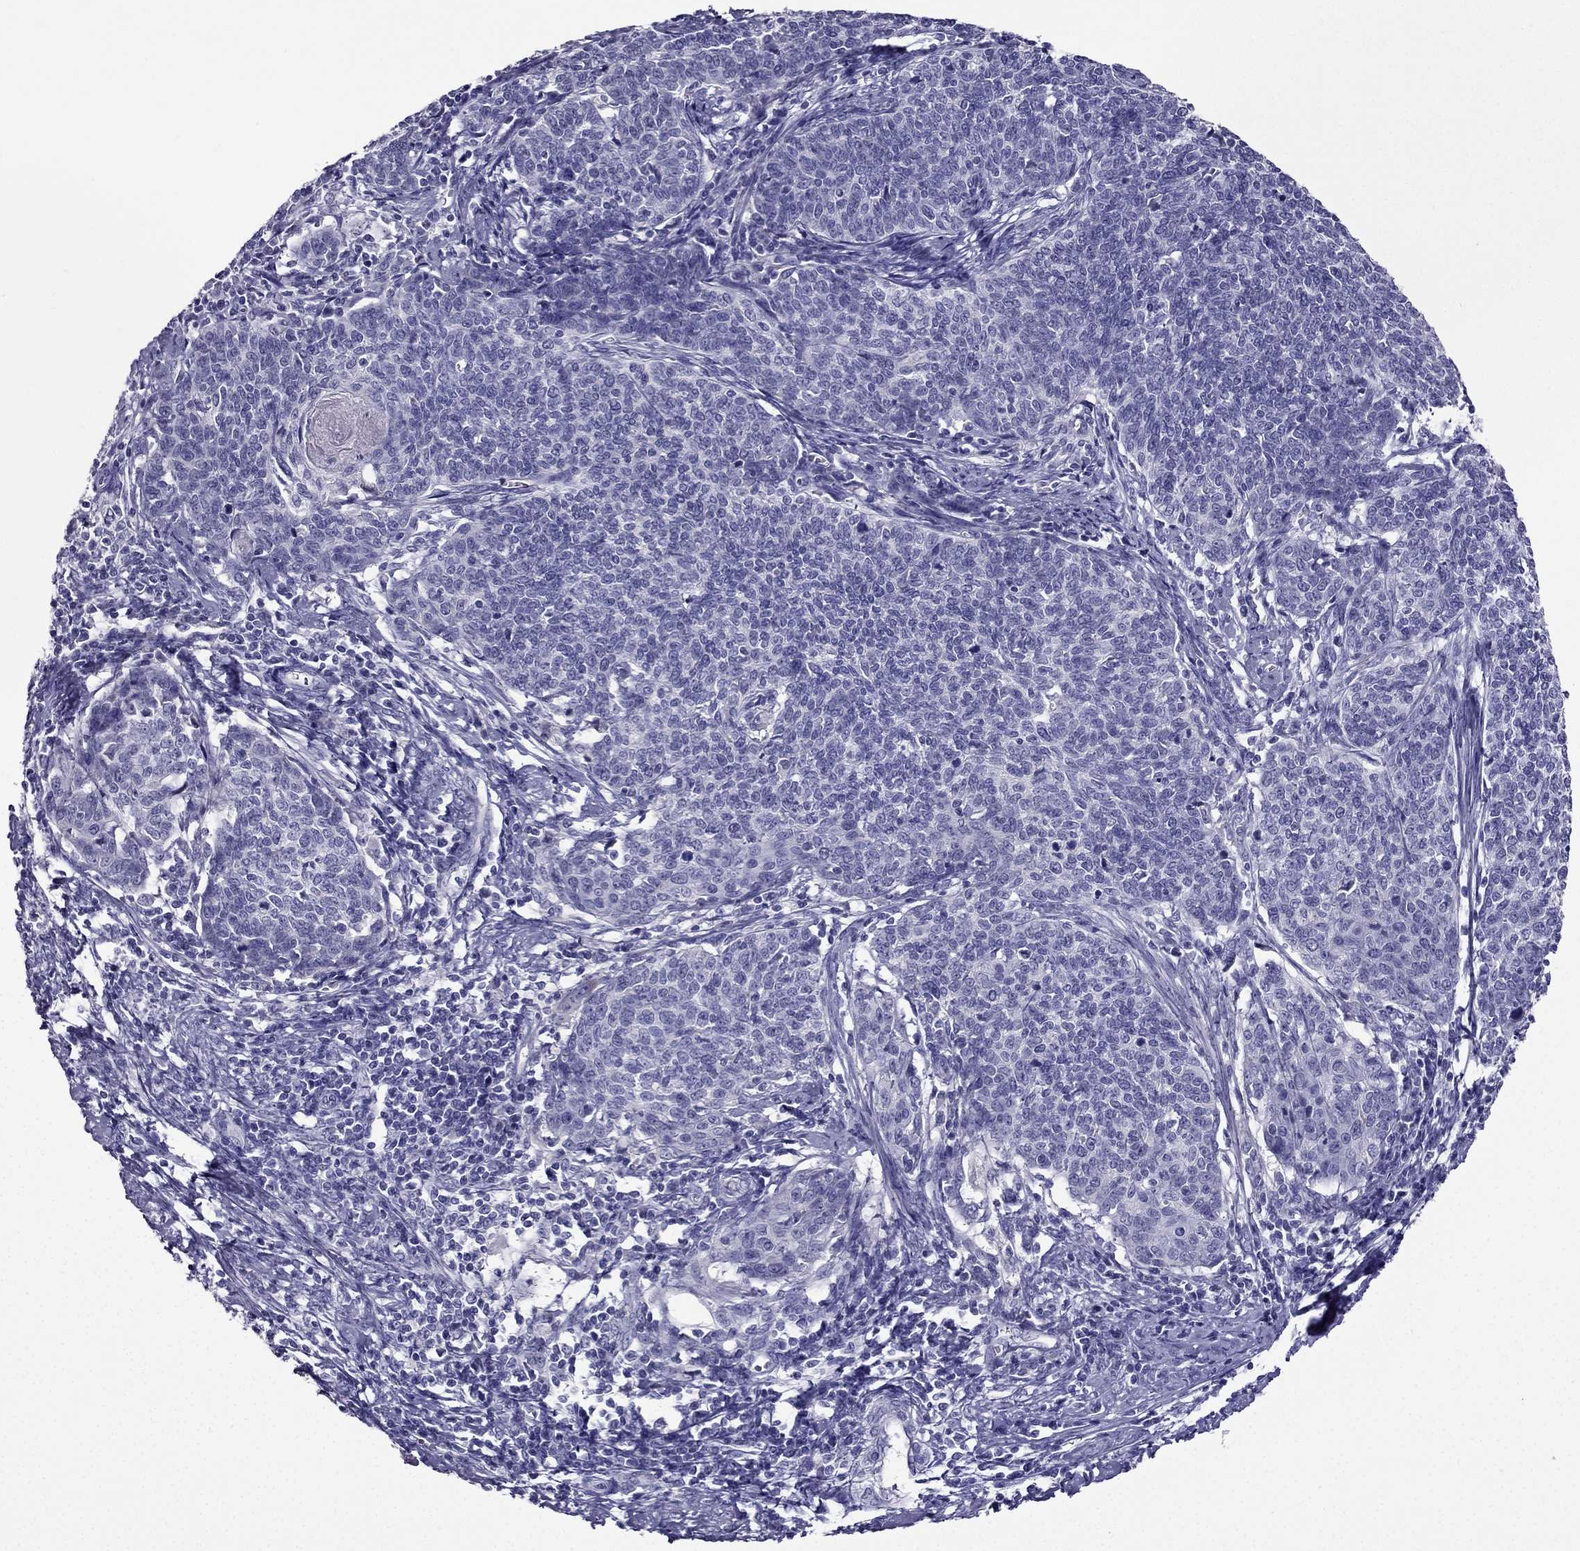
{"staining": {"intensity": "negative", "quantity": "none", "location": "none"}, "tissue": "cervical cancer", "cell_type": "Tumor cells", "image_type": "cancer", "snomed": [{"axis": "morphology", "description": "Squamous cell carcinoma, NOS"}, {"axis": "topography", "description": "Cervix"}], "caption": "An immunohistochemistry (IHC) histopathology image of cervical cancer is shown. There is no staining in tumor cells of cervical cancer.", "gene": "ZNF541", "patient": {"sex": "female", "age": 39}}